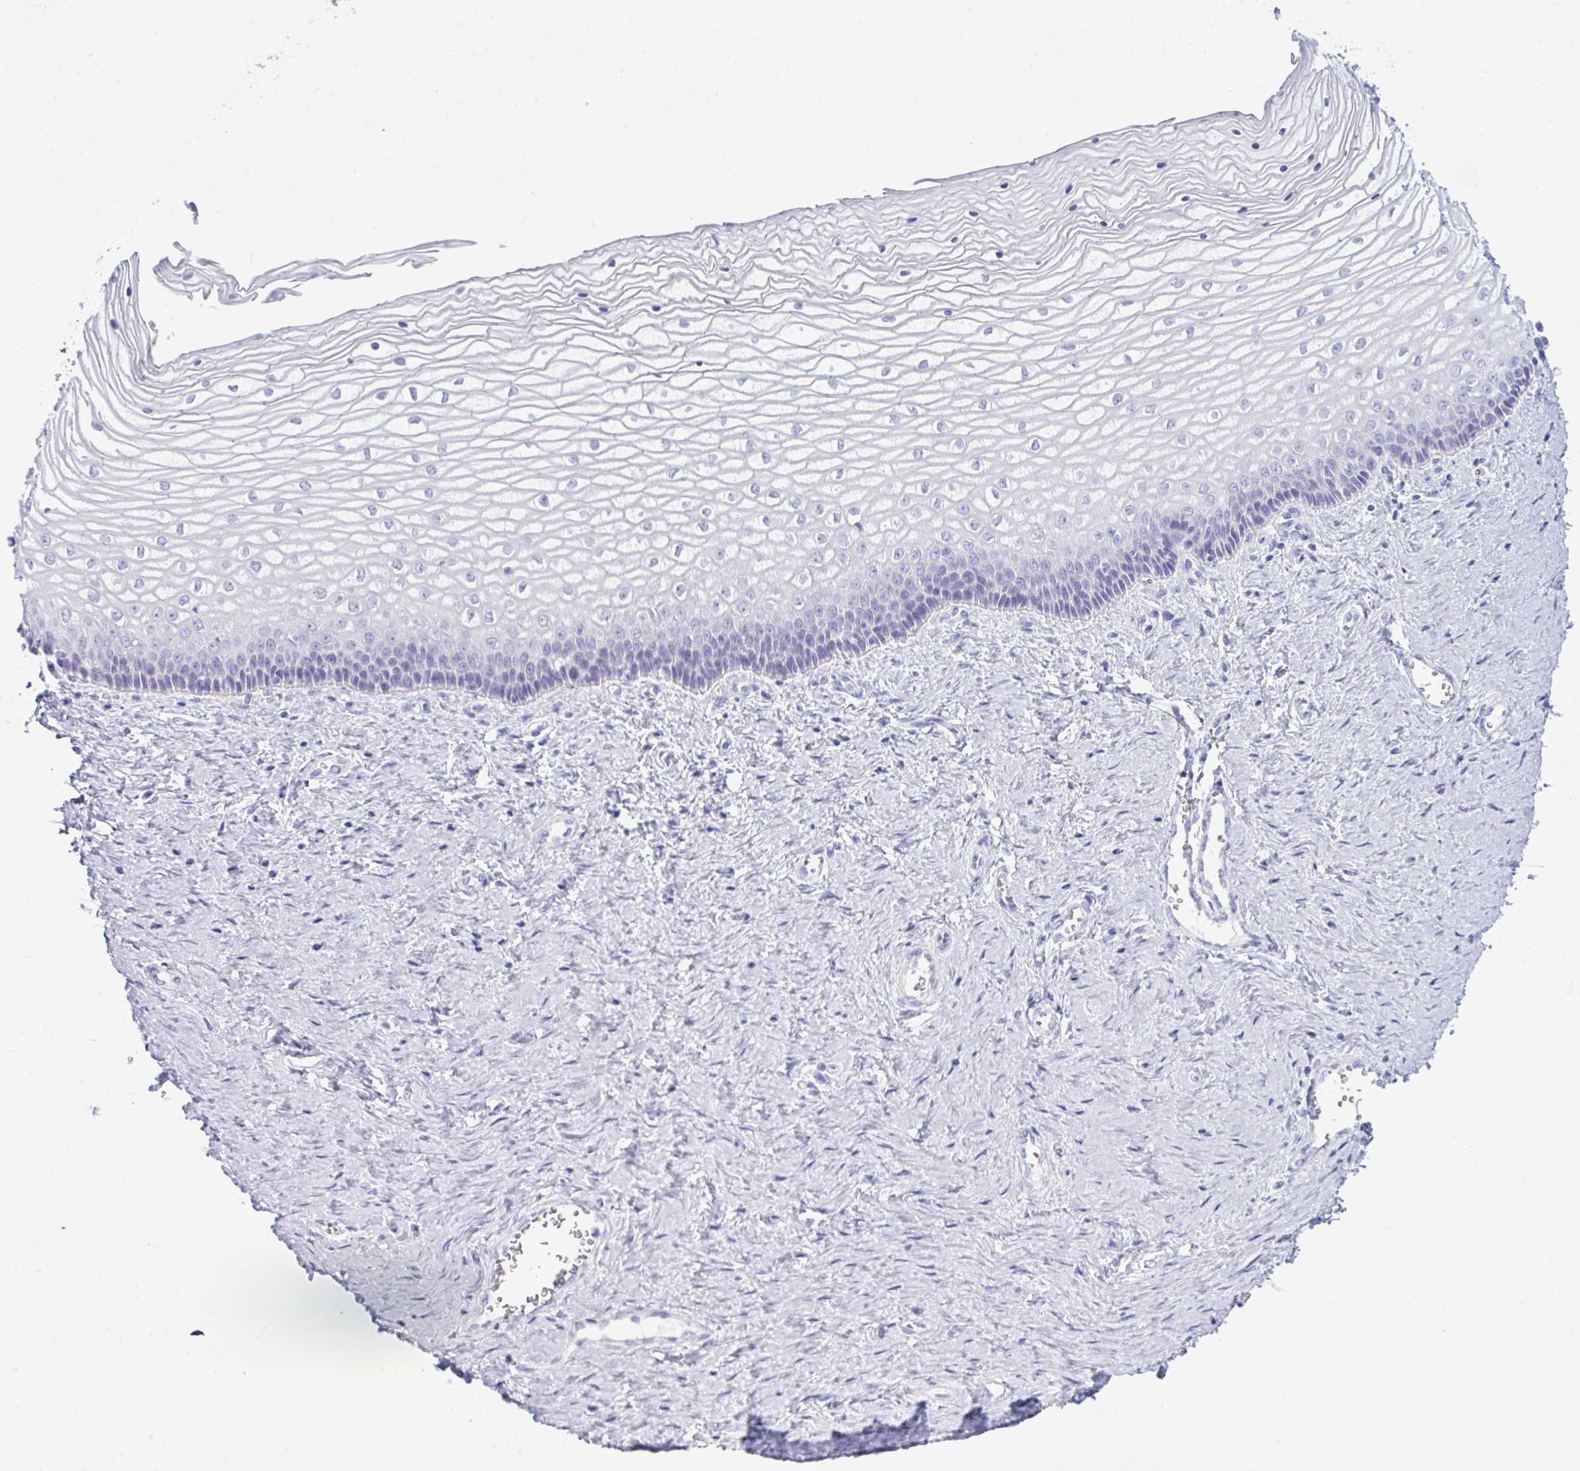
{"staining": {"intensity": "negative", "quantity": "none", "location": "none"}, "tissue": "vagina", "cell_type": "Squamous epithelial cells", "image_type": "normal", "snomed": [{"axis": "morphology", "description": "Normal tissue, NOS"}, {"axis": "topography", "description": "Vagina"}], "caption": "Immunohistochemistry (IHC) photomicrograph of unremarkable vagina: human vagina stained with DAB (3,3'-diaminobenzidine) reveals no significant protein staining in squamous epithelial cells.", "gene": "BBS1", "patient": {"sex": "female", "age": 45}}